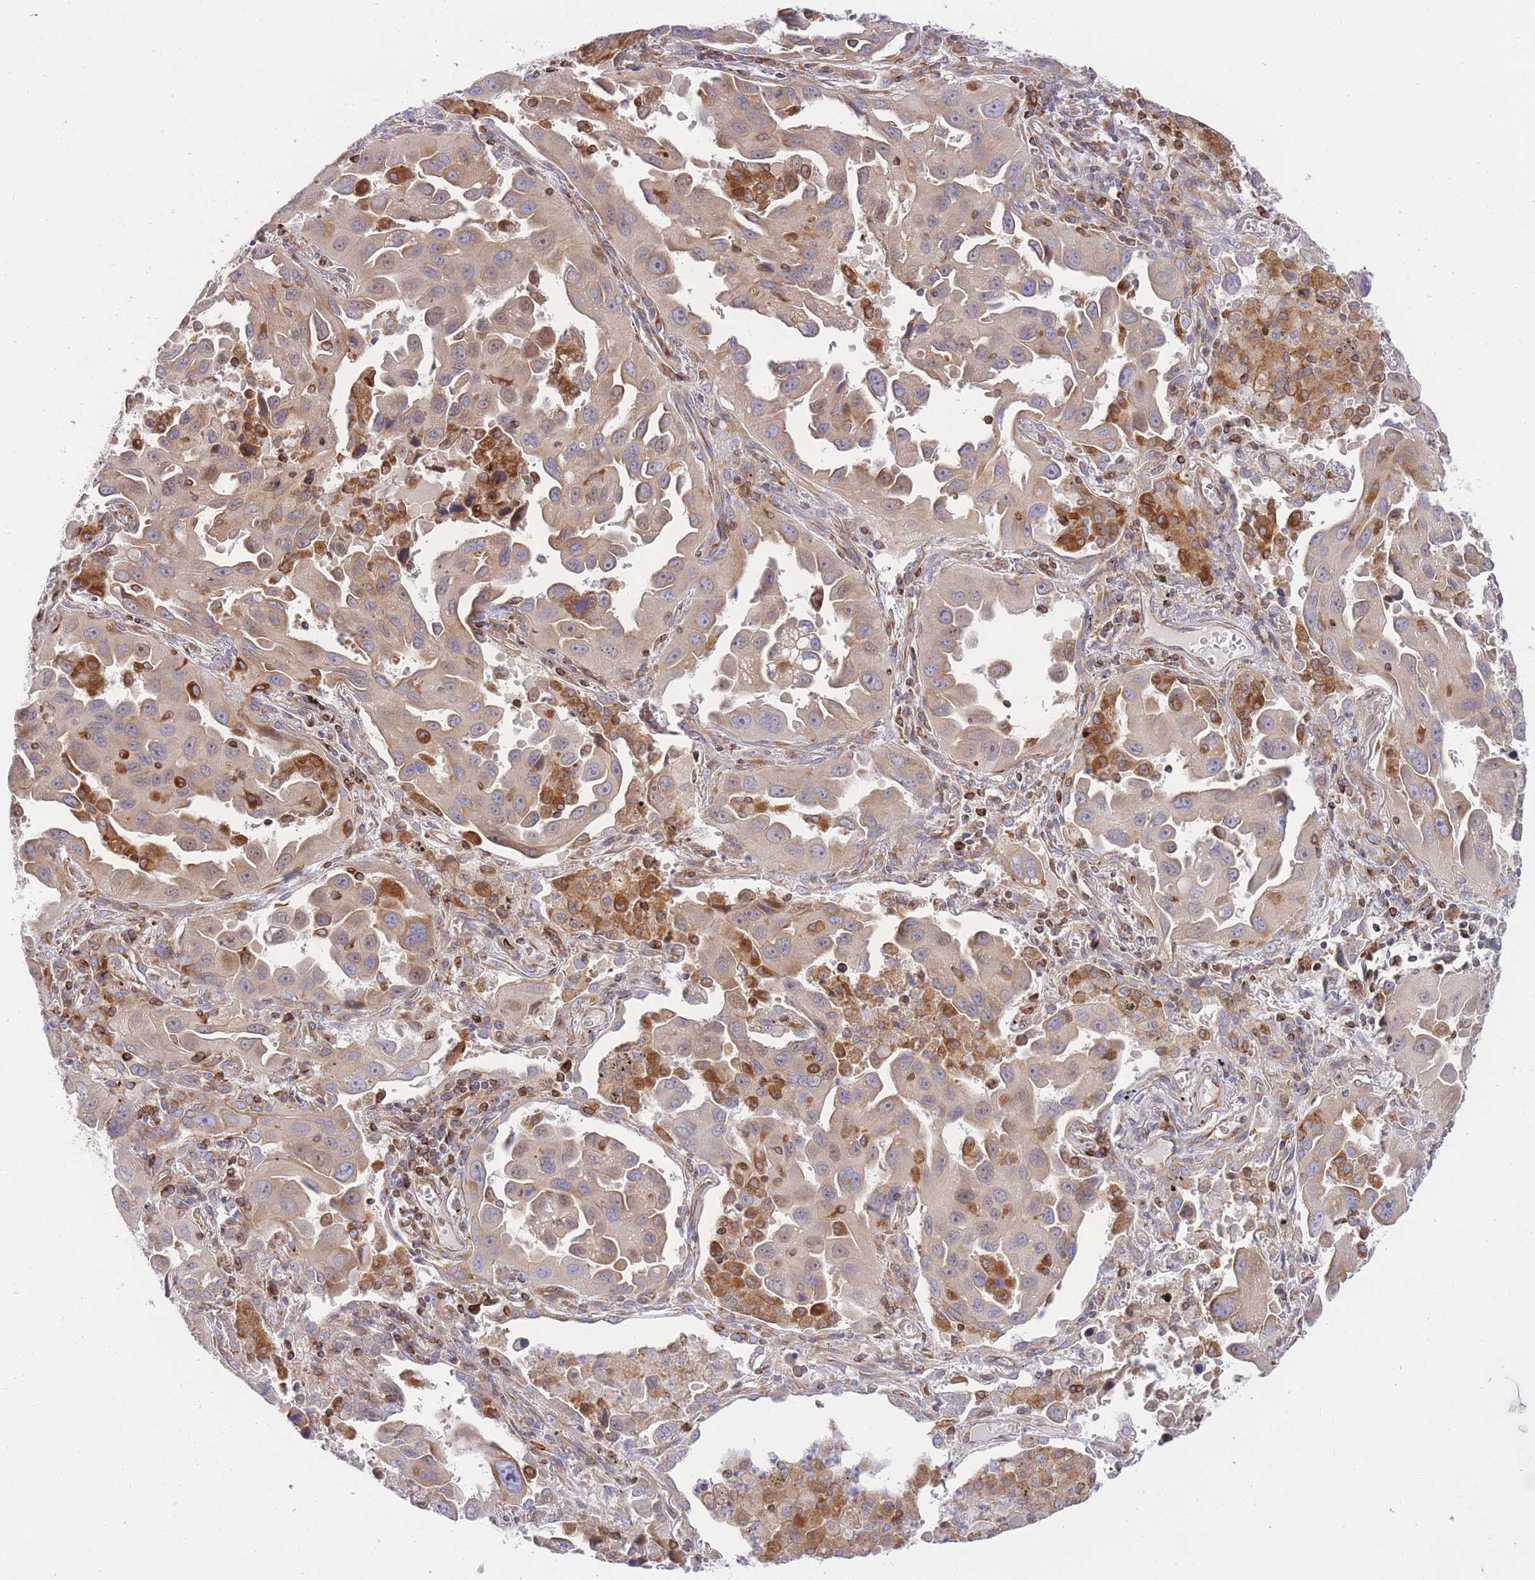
{"staining": {"intensity": "weak", "quantity": ">75%", "location": "cytoplasmic/membranous"}, "tissue": "lung cancer", "cell_type": "Tumor cells", "image_type": "cancer", "snomed": [{"axis": "morphology", "description": "Adenocarcinoma, NOS"}, {"axis": "topography", "description": "Lung"}], "caption": "The histopathology image reveals staining of adenocarcinoma (lung), revealing weak cytoplasmic/membranous protein expression (brown color) within tumor cells.", "gene": "REM1", "patient": {"sex": "male", "age": 66}}